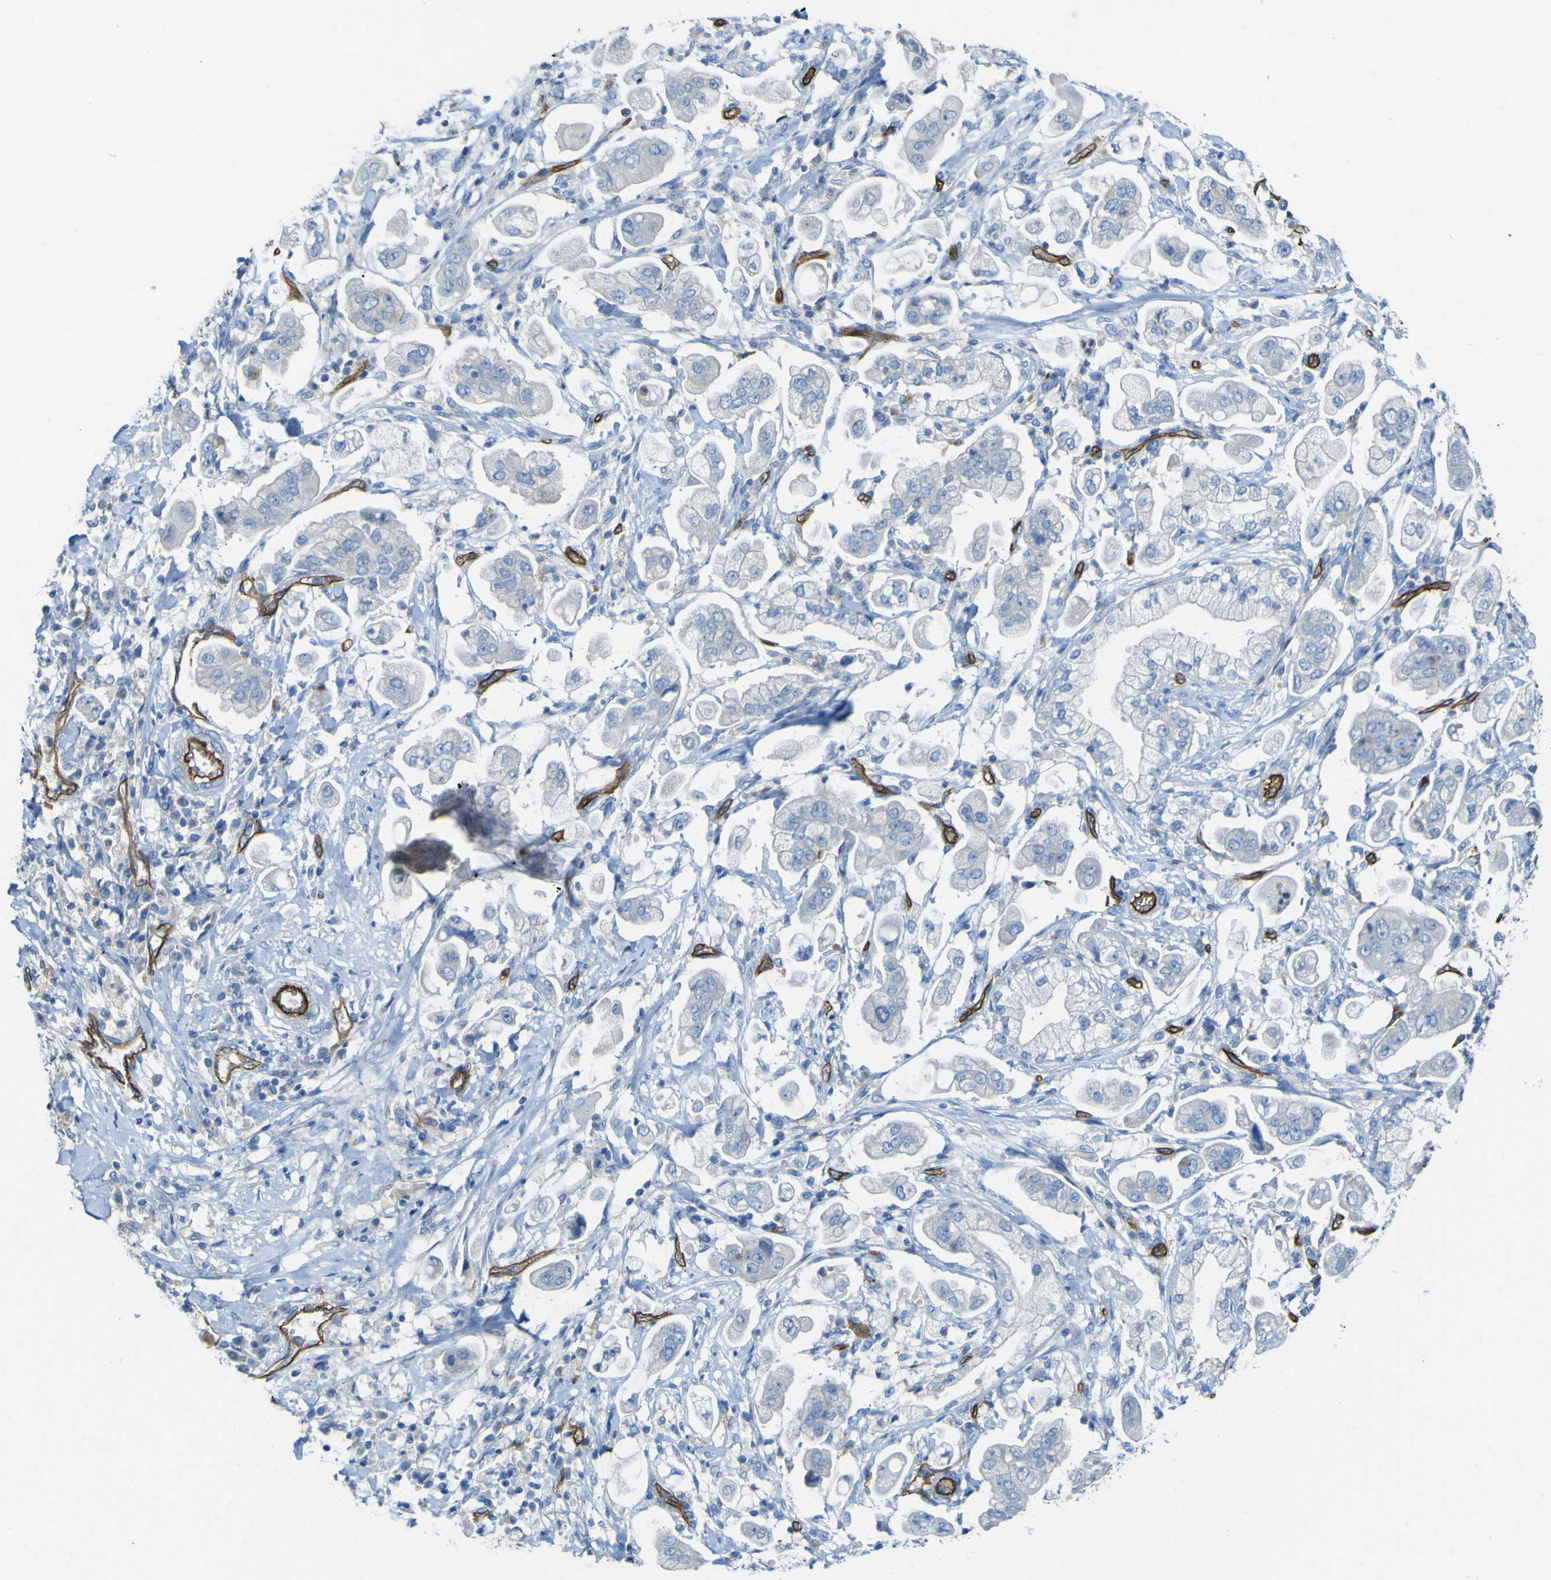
{"staining": {"intensity": "negative", "quantity": "none", "location": "none"}, "tissue": "stomach cancer", "cell_type": "Tumor cells", "image_type": "cancer", "snomed": [{"axis": "morphology", "description": "Adenocarcinoma, NOS"}, {"axis": "topography", "description": "Stomach"}], "caption": "A micrograph of human stomach cancer is negative for staining in tumor cells.", "gene": "CD93", "patient": {"sex": "male", "age": 62}}